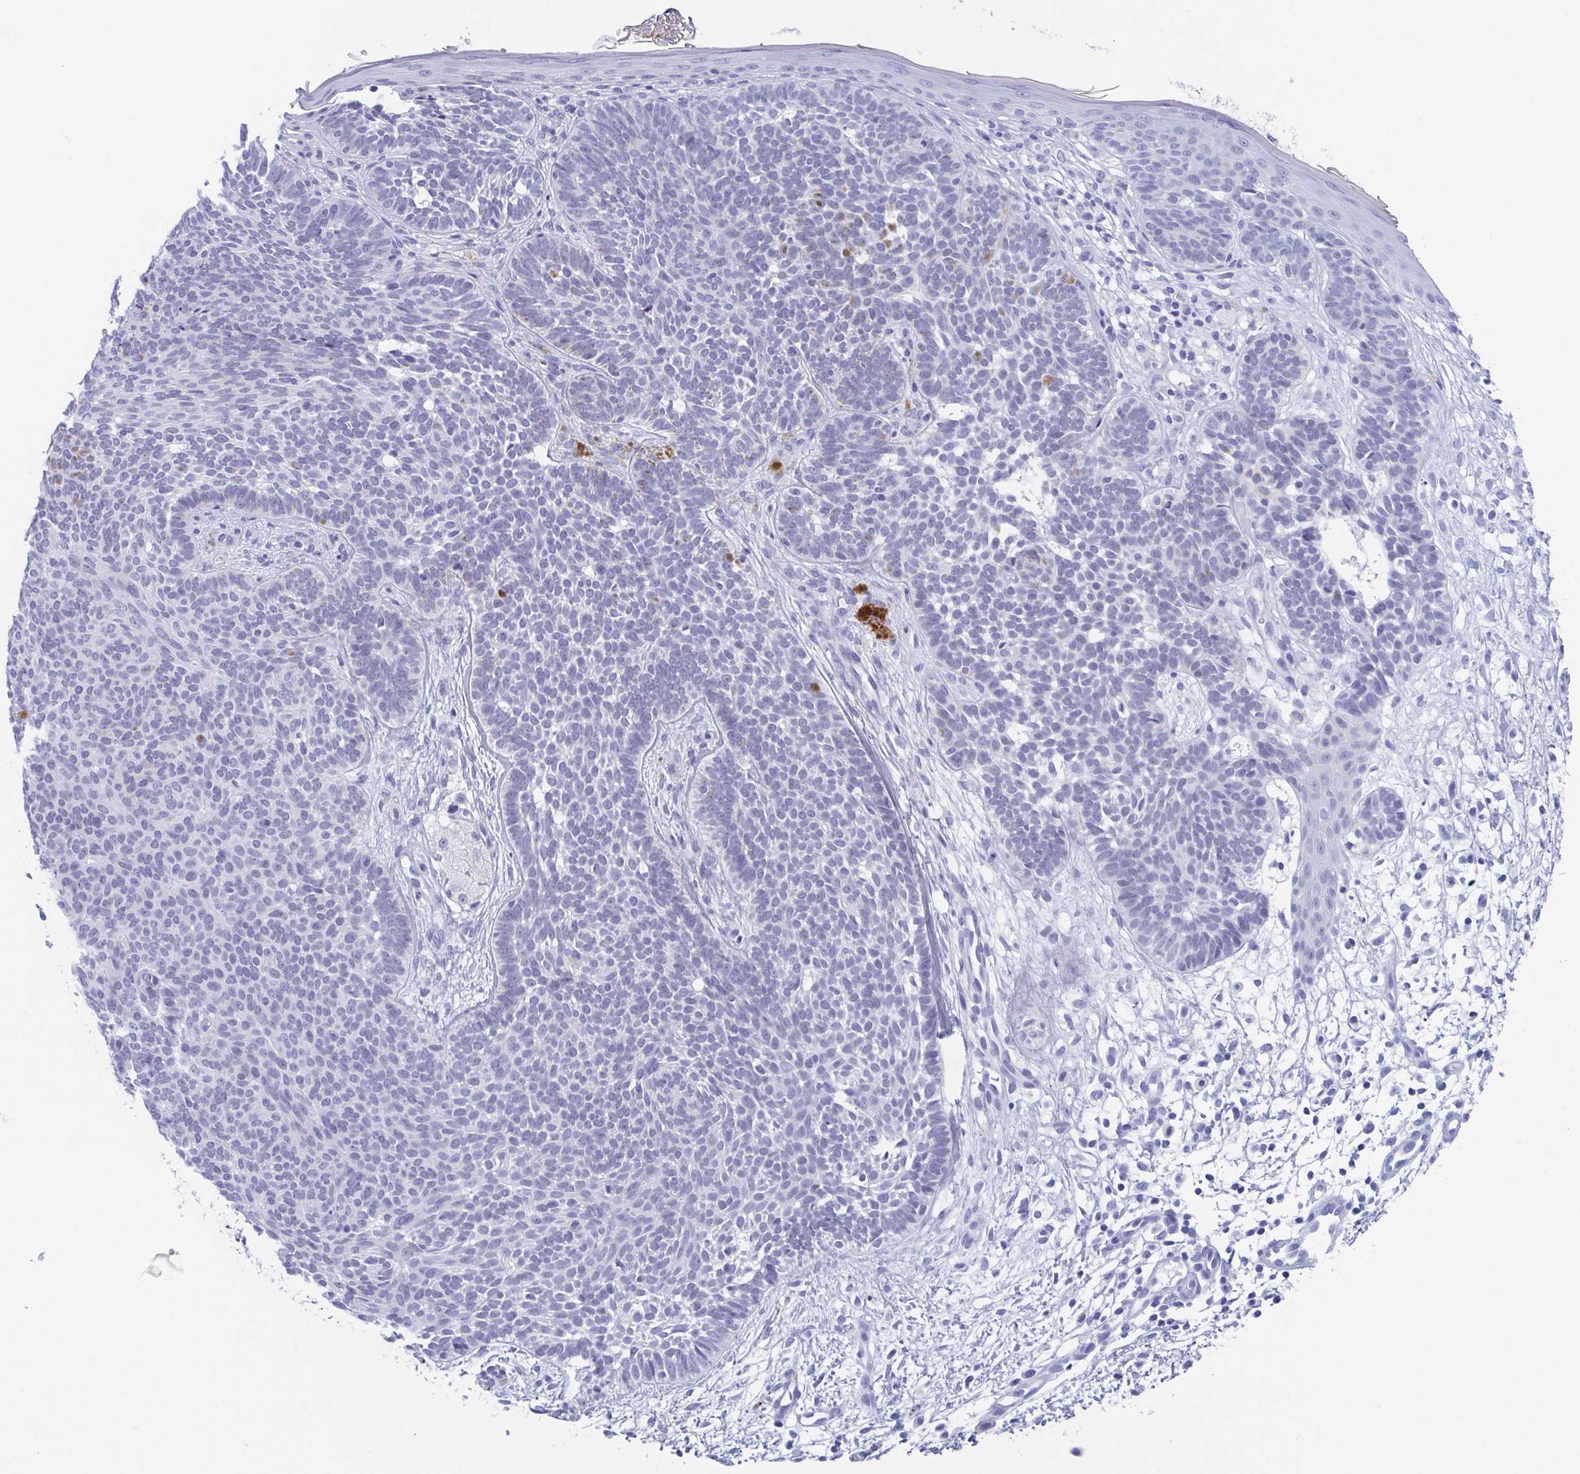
{"staining": {"intensity": "negative", "quantity": "none", "location": "none"}, "tissue": "skin cancer", "cell_type": "Tumor cells", "image_type": "cancer", "snomed": [{"axis": "morphology", "description": "Basal cell carcinoma"}, {"axis": "topography", "description": "Skin"}], "caption": "Photomicrograph shows no significant protein staining in tumor cells of basal cell carcinoma (skin).", "gene": "ZFP64", "patient": {"sex": "female", "age": 85}}